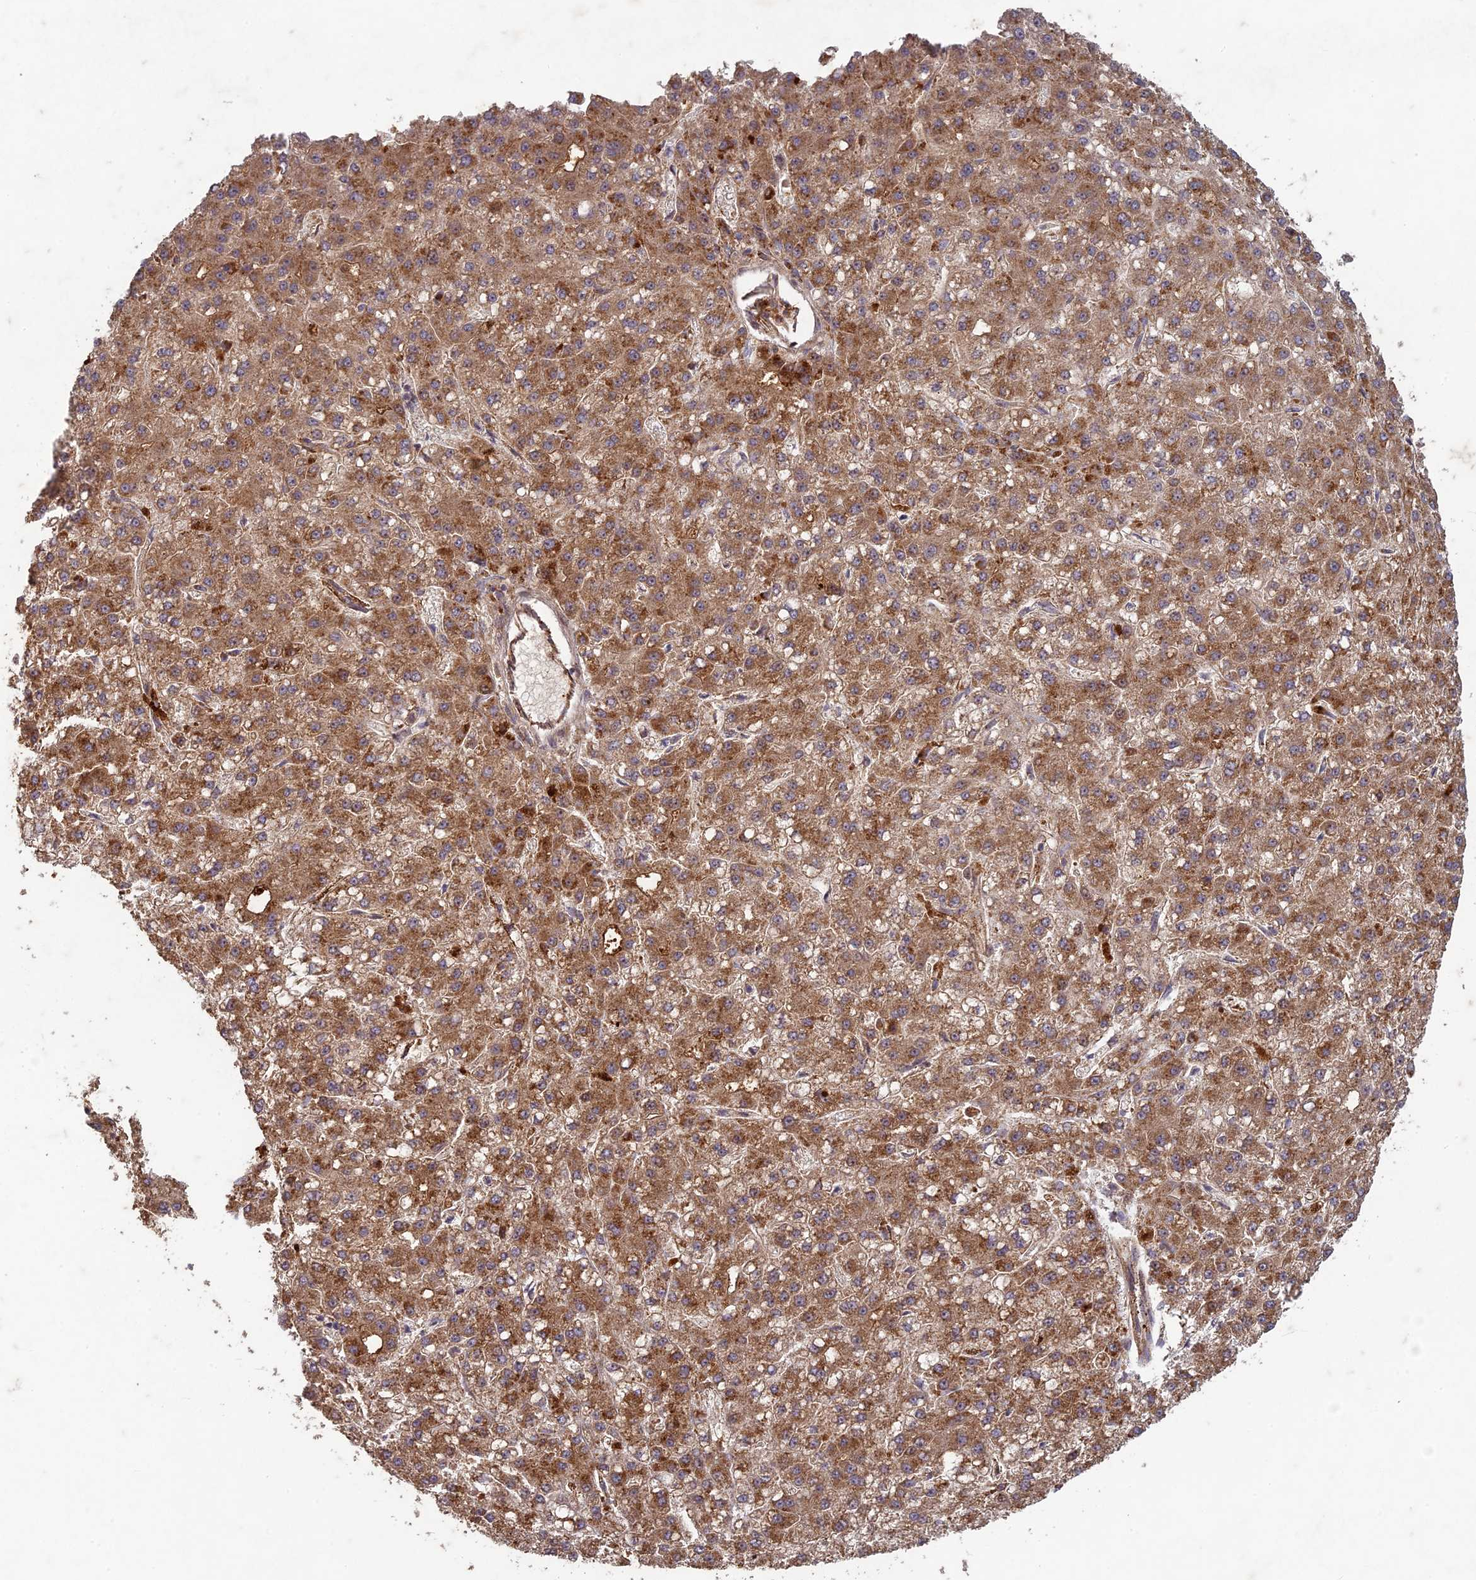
{"staining": {"intensity": "strong", "quantity": ">75%", "location": "cytoplasmic/membranous"}, "tissue": "liver cancer", "cell_type": "Tumor cells", "image_type": "cancer", "snomed": [{"axis": "morphology", "description": "Carcinoma, Hepatocellular, NOS"}, {"axis": "topography", "description": "Liver"}], "caption": "Tumor cells reveal strong cytoplasmic/membranous positivity in about >75% of cells in liver cancer. (Stains: DAB (3,3'-diaminobenzidine) in brown, nuclei in blue, Microscopy: brightfield microscopy at high magnification).", "gene": "TCF25", "patient": {"sex": "male", "age": 67}}